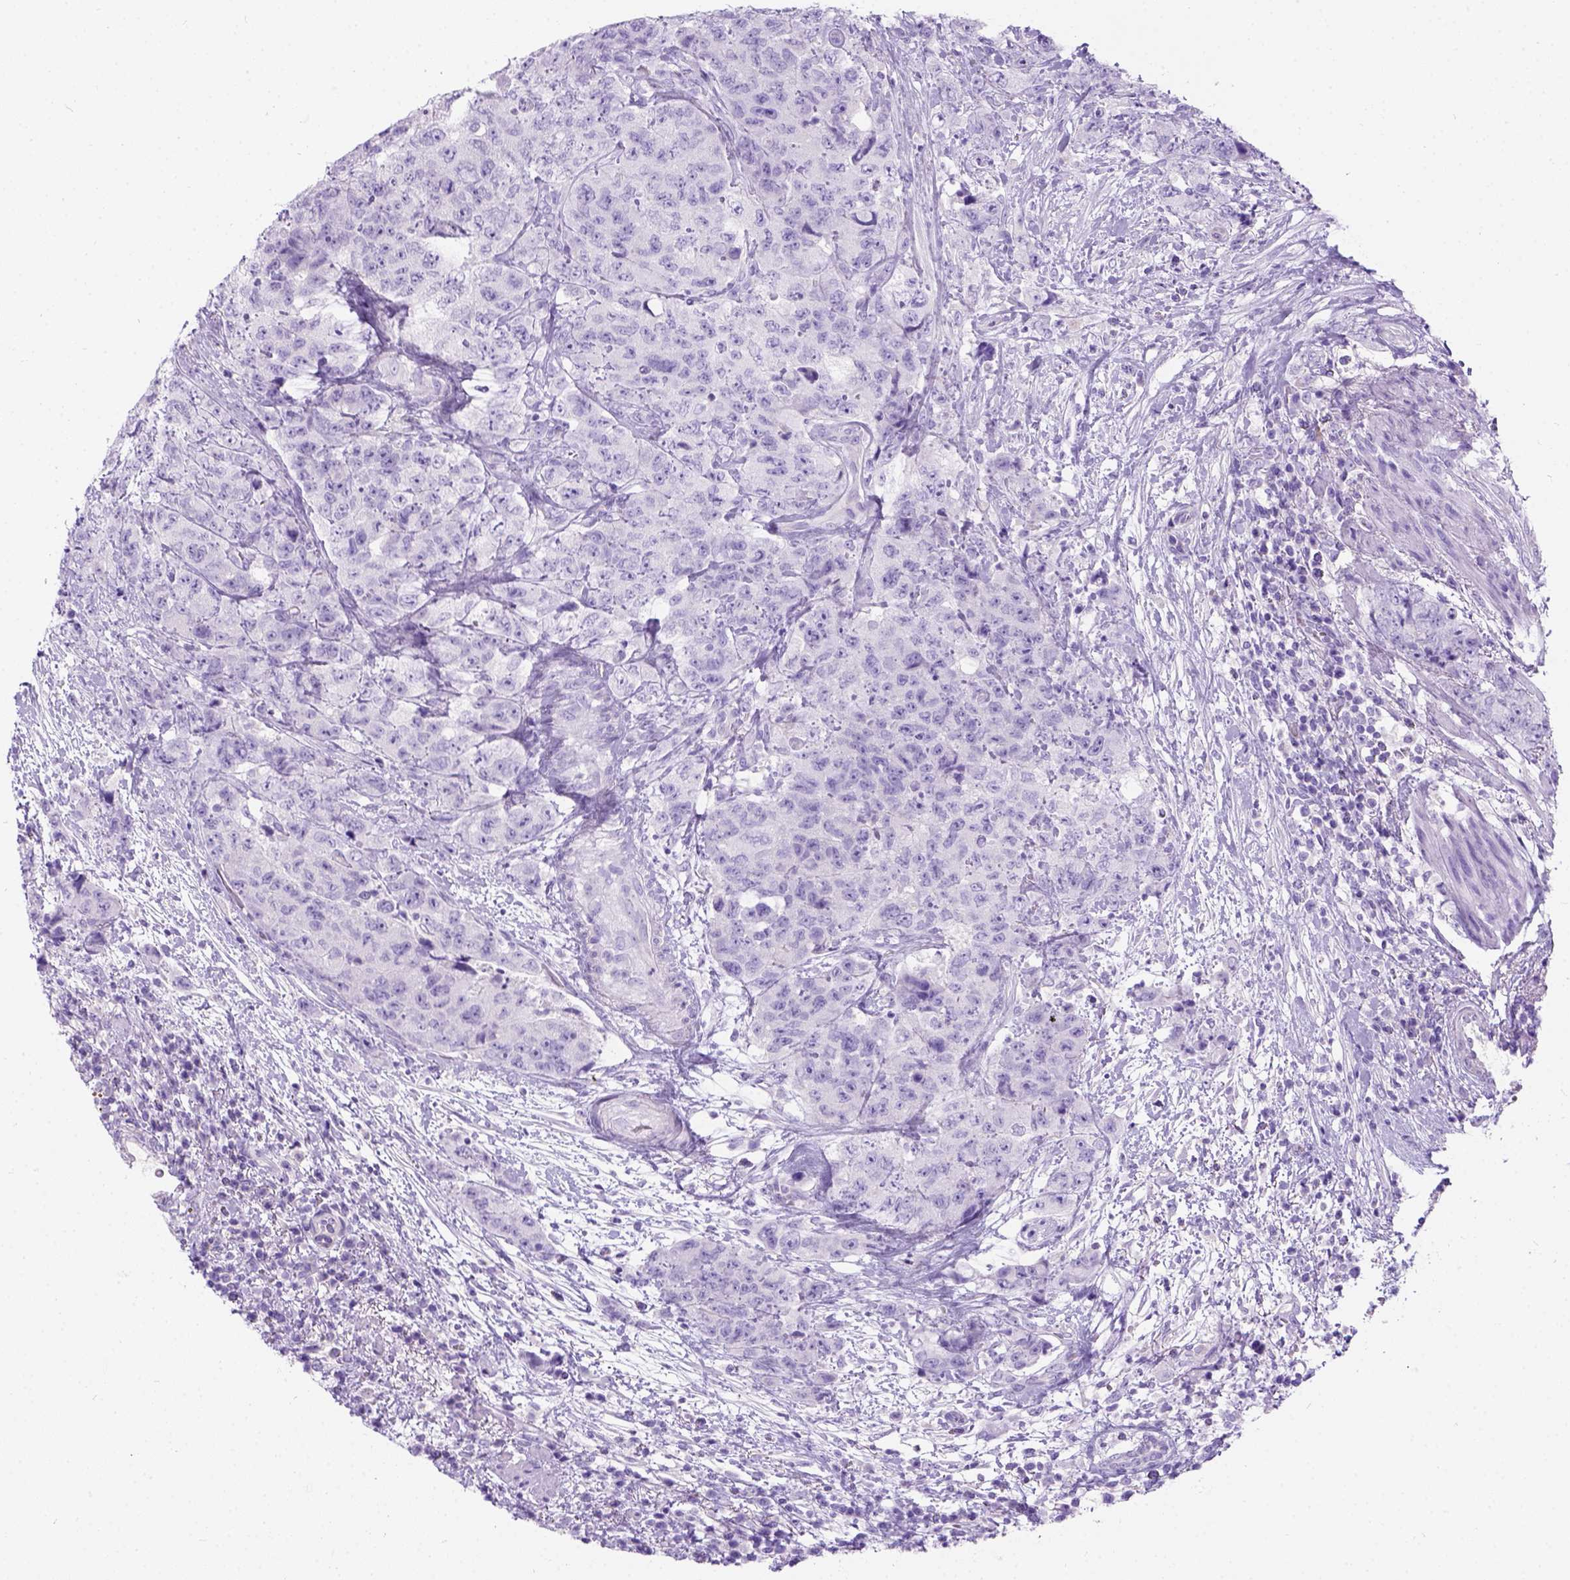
{"staining": {"intensity": "negative", "quantity": "none", "location": "none"}, "tissue": "urothelial cancer", "cell_type": "Tumor cells", "image_type": "cancer", "snomed": [{"axis": "morphology", "description": "Urothelial carcinoma, High grade"}, {"axis": "topography", "description": "Urinary bladder"}], "caption": "A photomicrograph of human high-grade urothelial carcinoma is negative for staining in tumor cells. (Stains: DAB (3,3'-diaminobenzidine) immunohistochemistry (IHC) with hematoxylin counter stain, Microscopy: brightfield microscopy at high magnification).", "gene": "C7orf57", "patient": {"sex": "female", "age": 78}}